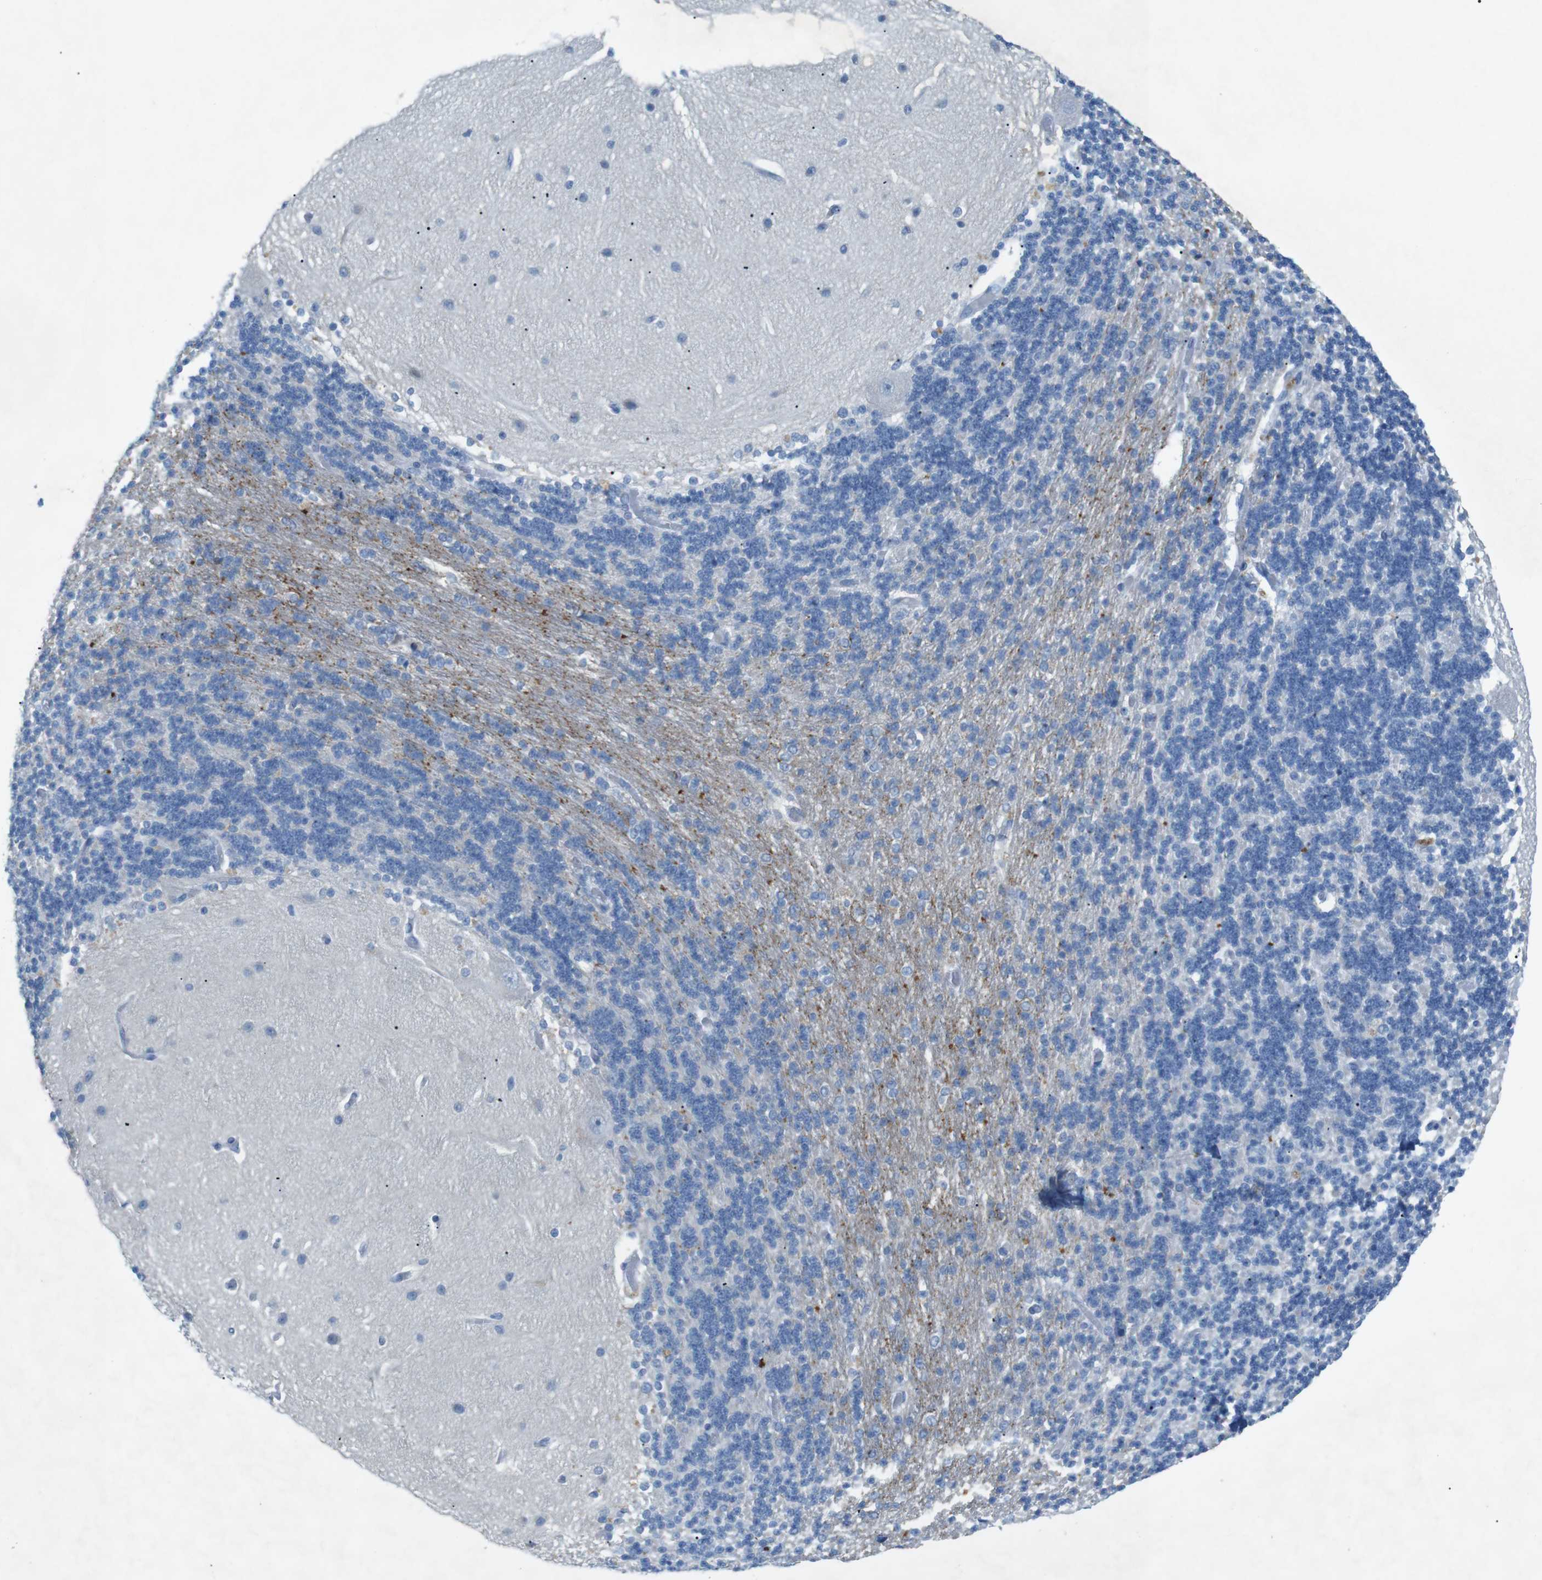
{"staining": {"intensity": "weak", "quantity": "<25%", "location": "cytoplasmic/membranous"}, "tissue": "cerebellum", "cell_type": "Cells in granular layer", "image_type": "normal", "snomed": [{"axis": "morphology", "description": "Normal tissue, NOS"}, {"axis": "topography", "description": "Cerebellum"}], "caption": "Cells in granular layer show no significant expression in unremarkable cerebellum. (DAB (3,3'-diaminobenzidine) immunohistochemistry with hematoxylin counter stain).", "gene": "SALL4", "patient": {"sex": "female", "age": 54}}